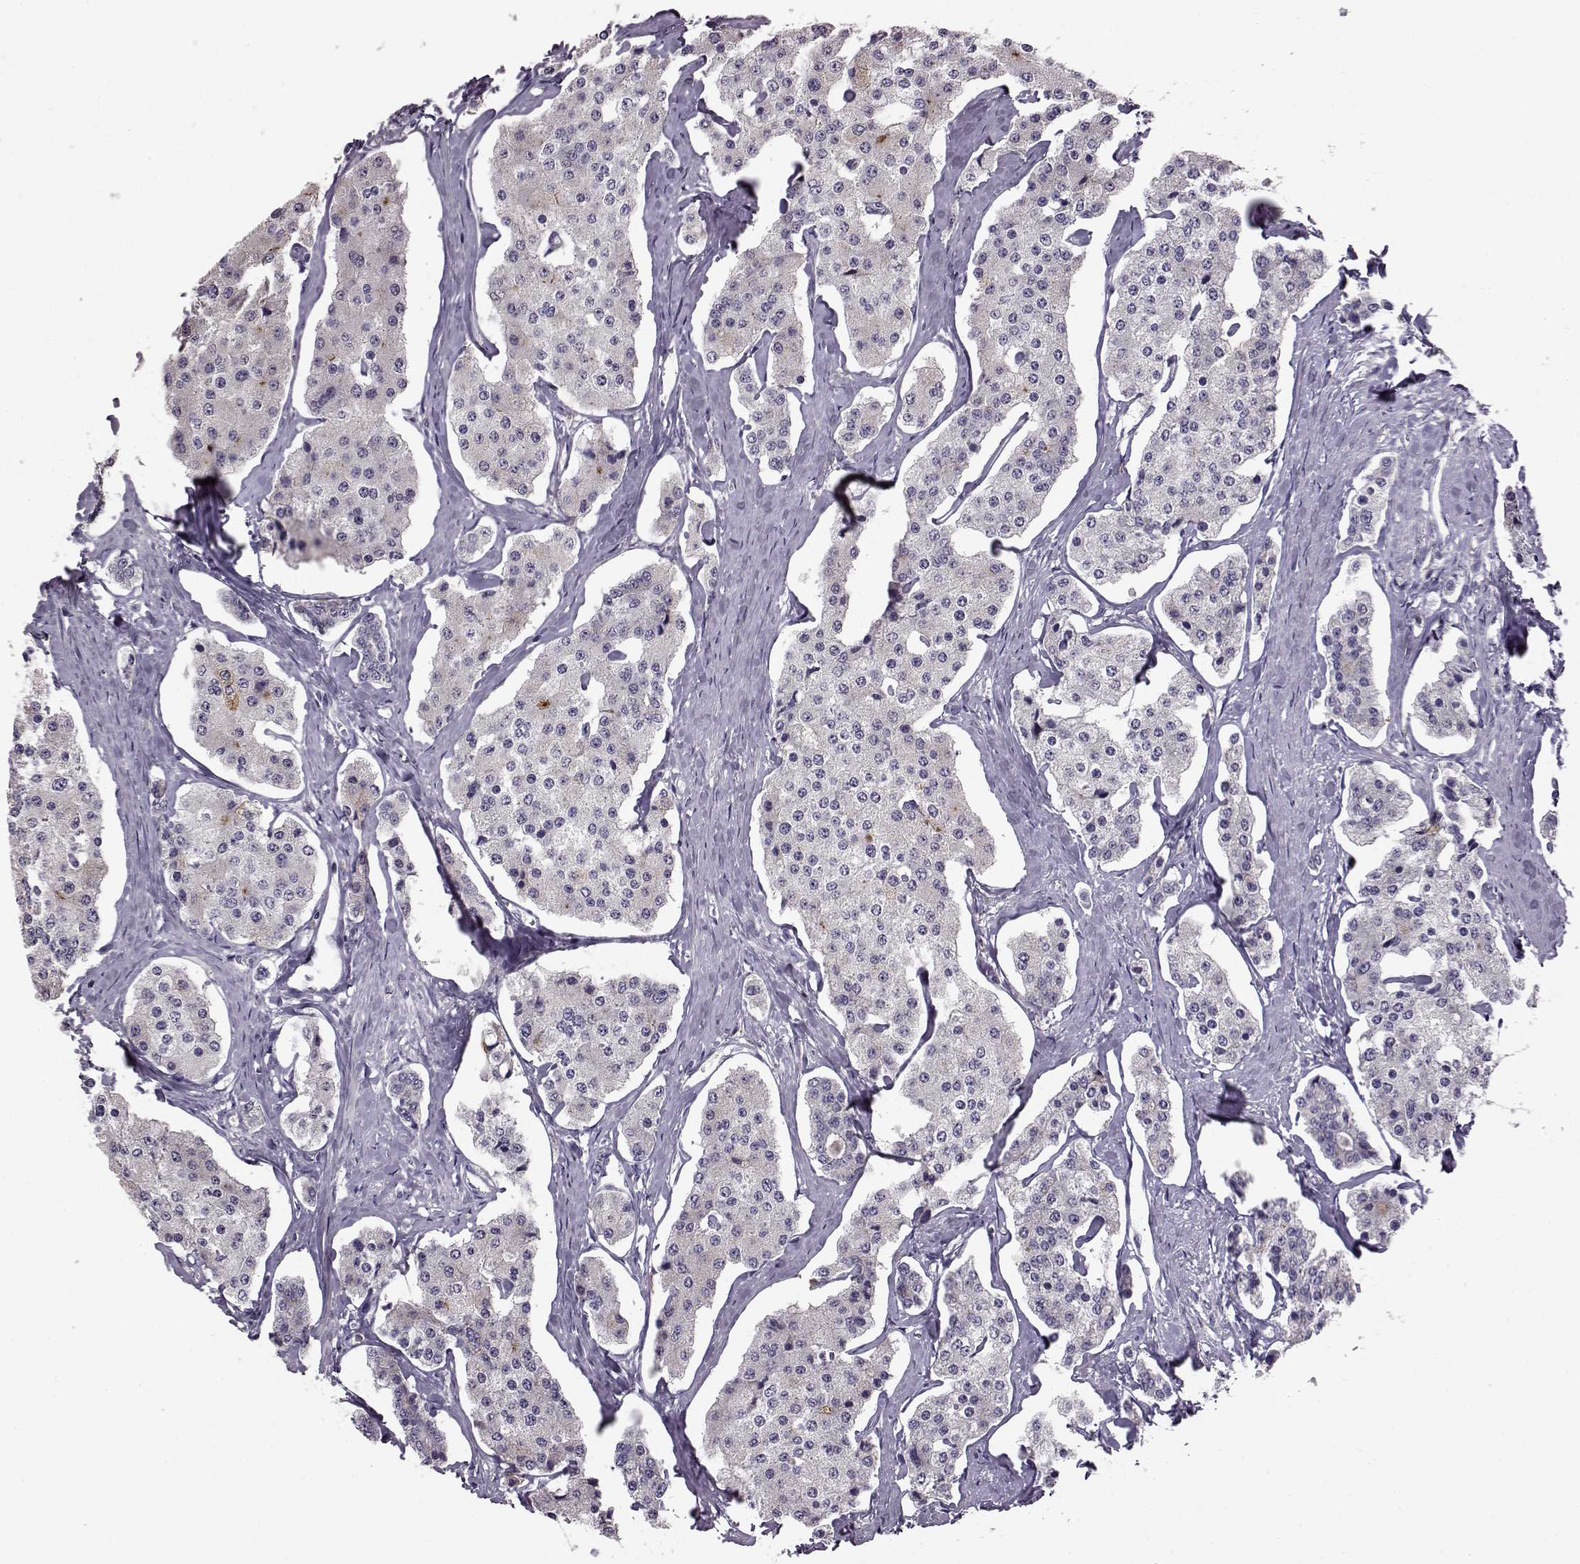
{"staining": {"intensity": "negative", "quantity": "none", "location": "none"}, "tissue": "carcinoid", "cell_type": "Tumor cells", "image_type": "cancer", "snomed": [{"axis": "morphology", "description": "Carcinoid, malignant, NOS"}, {"axis": "topography", "description": "Small intestine"}], "caption": "This is a micrograph of IHC staining of carcinoid, which shows no staining in tumor cells. Brightfield microscopy of immunohistochemistry stained with DAB (3,3'-diaminobenzidine) (brown) and hematoxylin (blue), captured at high magnification.", "gene": "ADGRG2", "patient": {"sex": "female", "age": 65}}